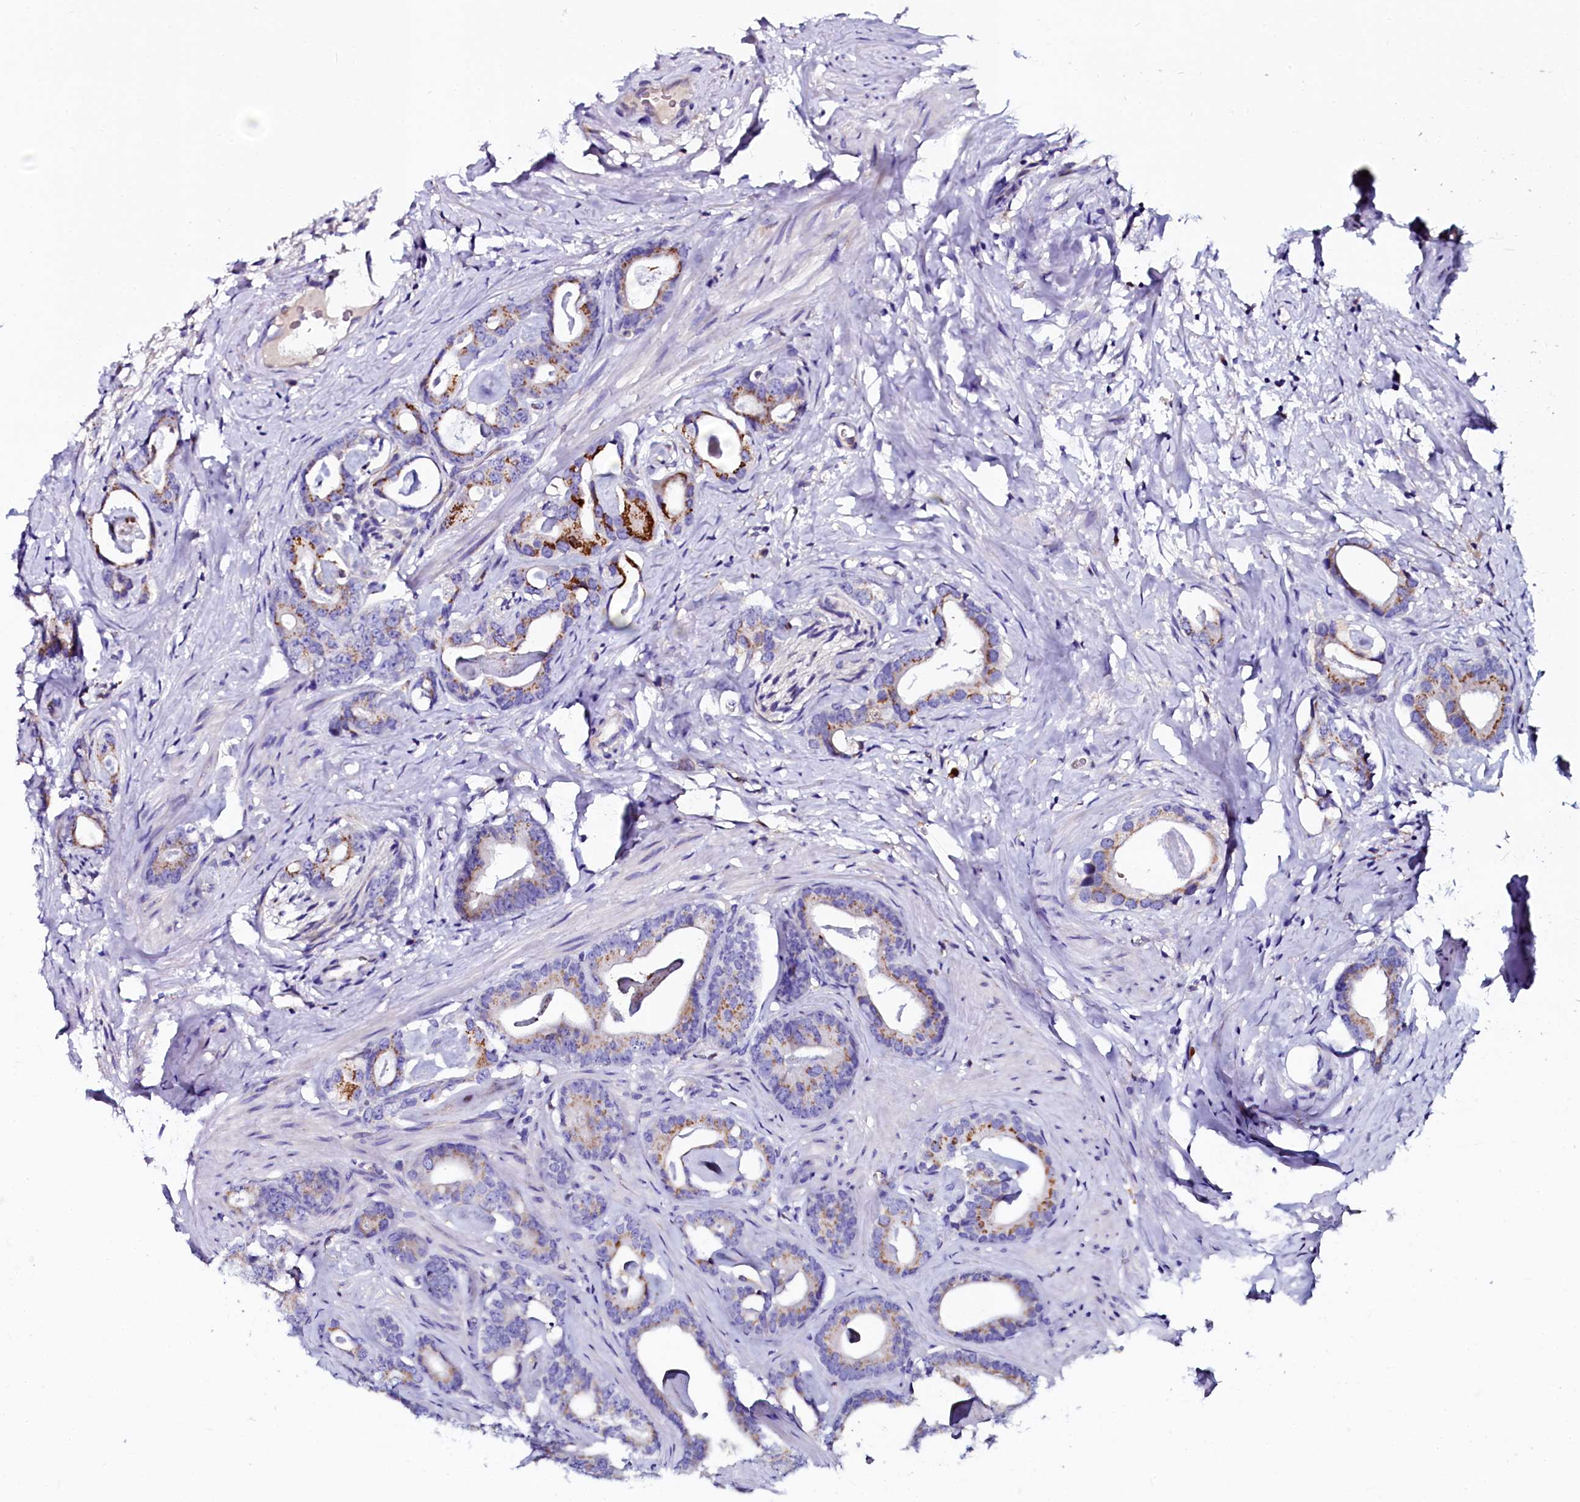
{"staining": {"intensity": "strong", "quantity": "<25%", "location": "cytoplasmic/membranous"}, "tissue": "prostate cancer", "cell_type": "Tumor cells", "image_type": "cancer", "snomed": [{"axis": "morphology", "description": "Adenocarcinoma, Low grade"}, {"axis": "topography", "description": "Prostate"}], "caption": "High-power microscopy captured an IHC micrograph of prostate cancer, revealing strong cytoplasmic/membranous positivity in approximately <25% of tumor cells. (DAB (3,3'-diaminobenzidine) IHC, brown staining for protein, blue staining for nuclei).", "gene": "OTOL1", "patient": {"sex": "male", "age": 63}}